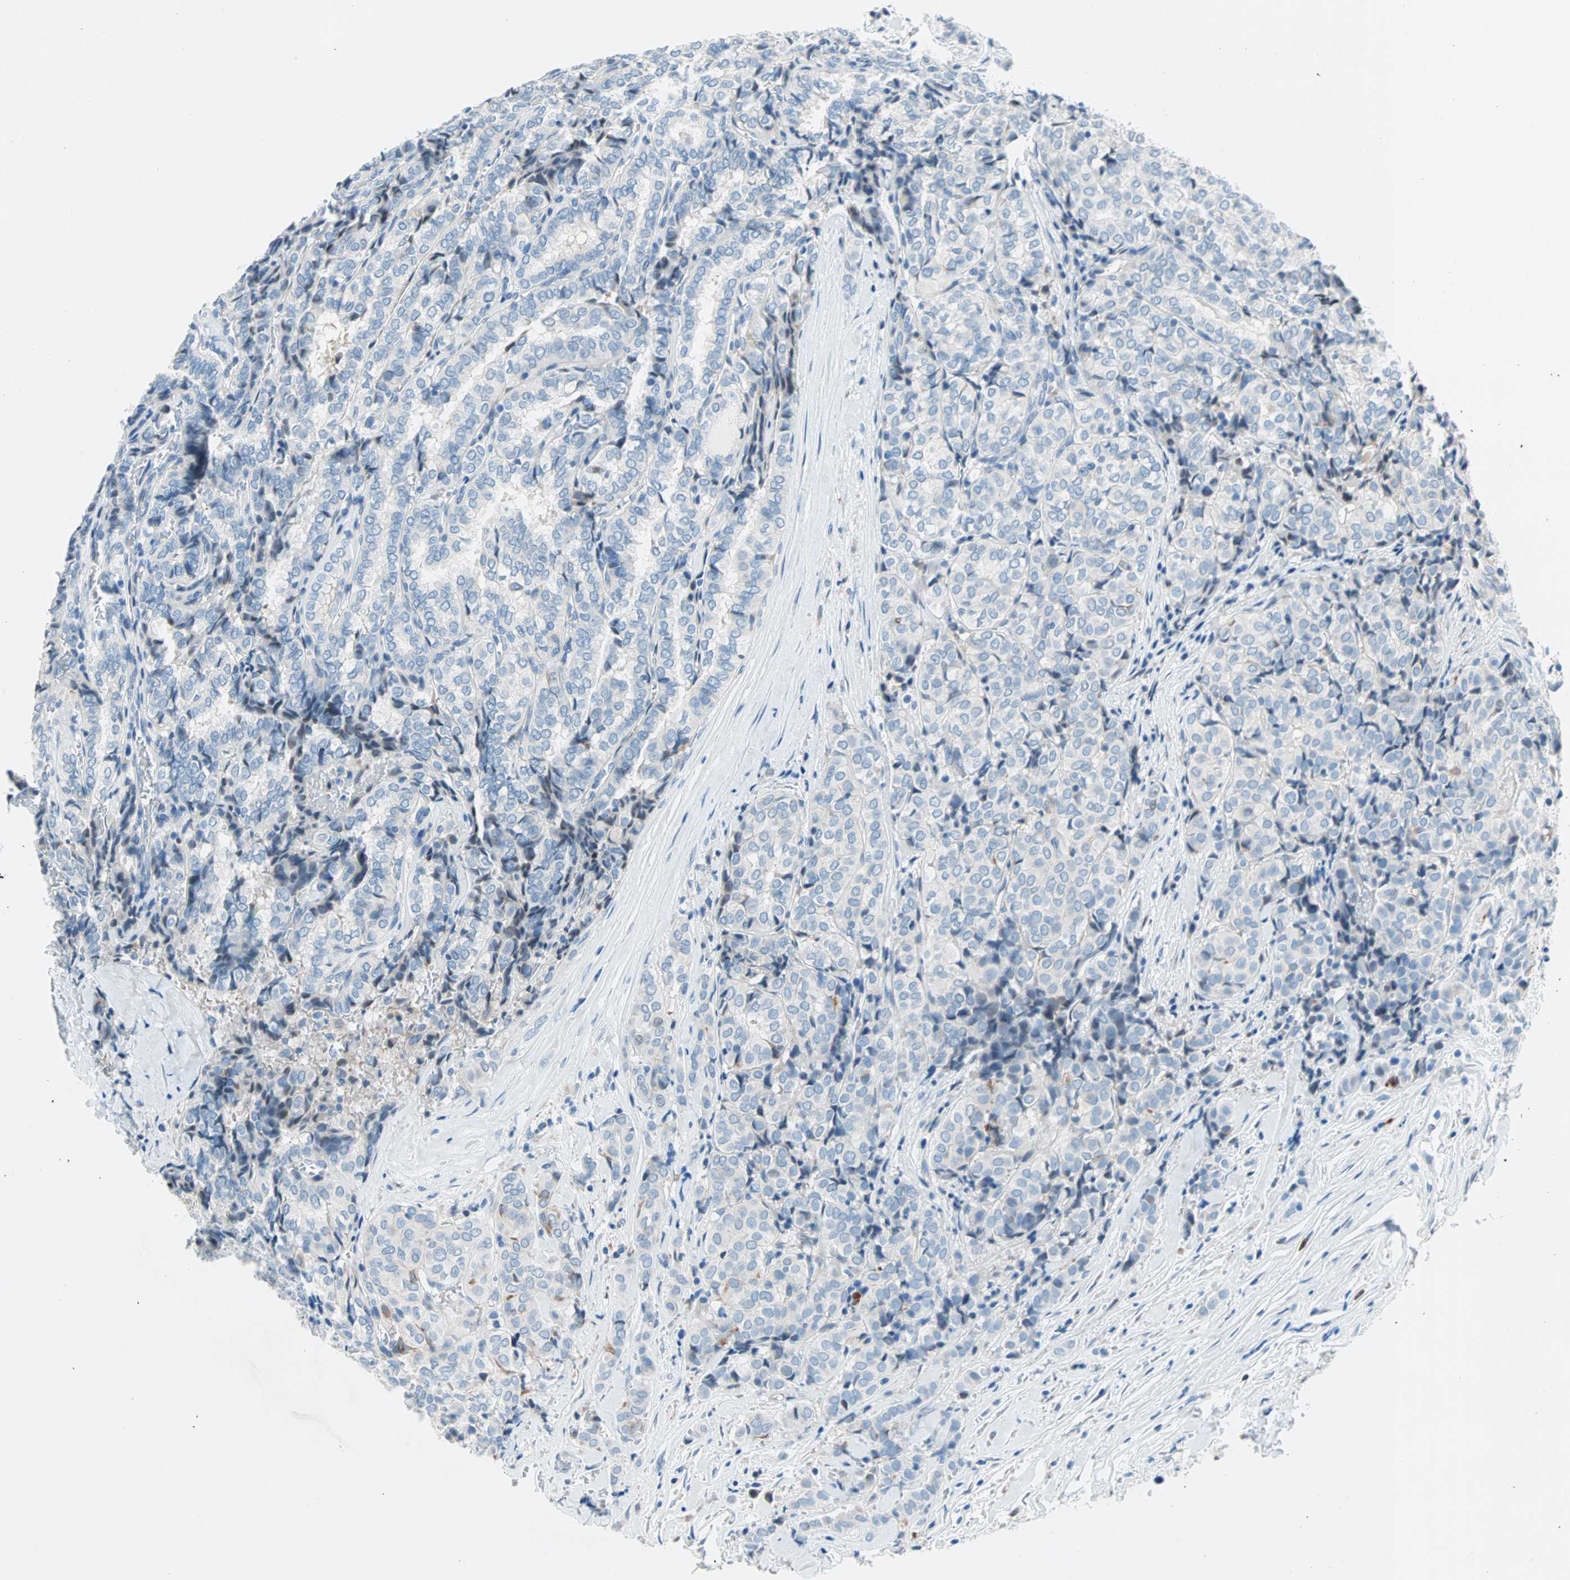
{"staining": {"intensity": "negative", "quantity": "none", "location": "none"}, "tissue": "thyroid cancer", "cell_type": "Tumor cells", "image_type": "cancer", "snomed": [{"axis": "morphology", "description": "Normal tissue, NOS"}, {"axis": "morphology", "description": "Papillary adenocarcinoma, NOS"}, {"axis": "topography", "description": "Thyroid gland"}], "caption": "The image exhibits no staining of tumor cells in thyroid cancer.", "gene": "TMEM163", "patient": {"sex": "female", "age": 30}}